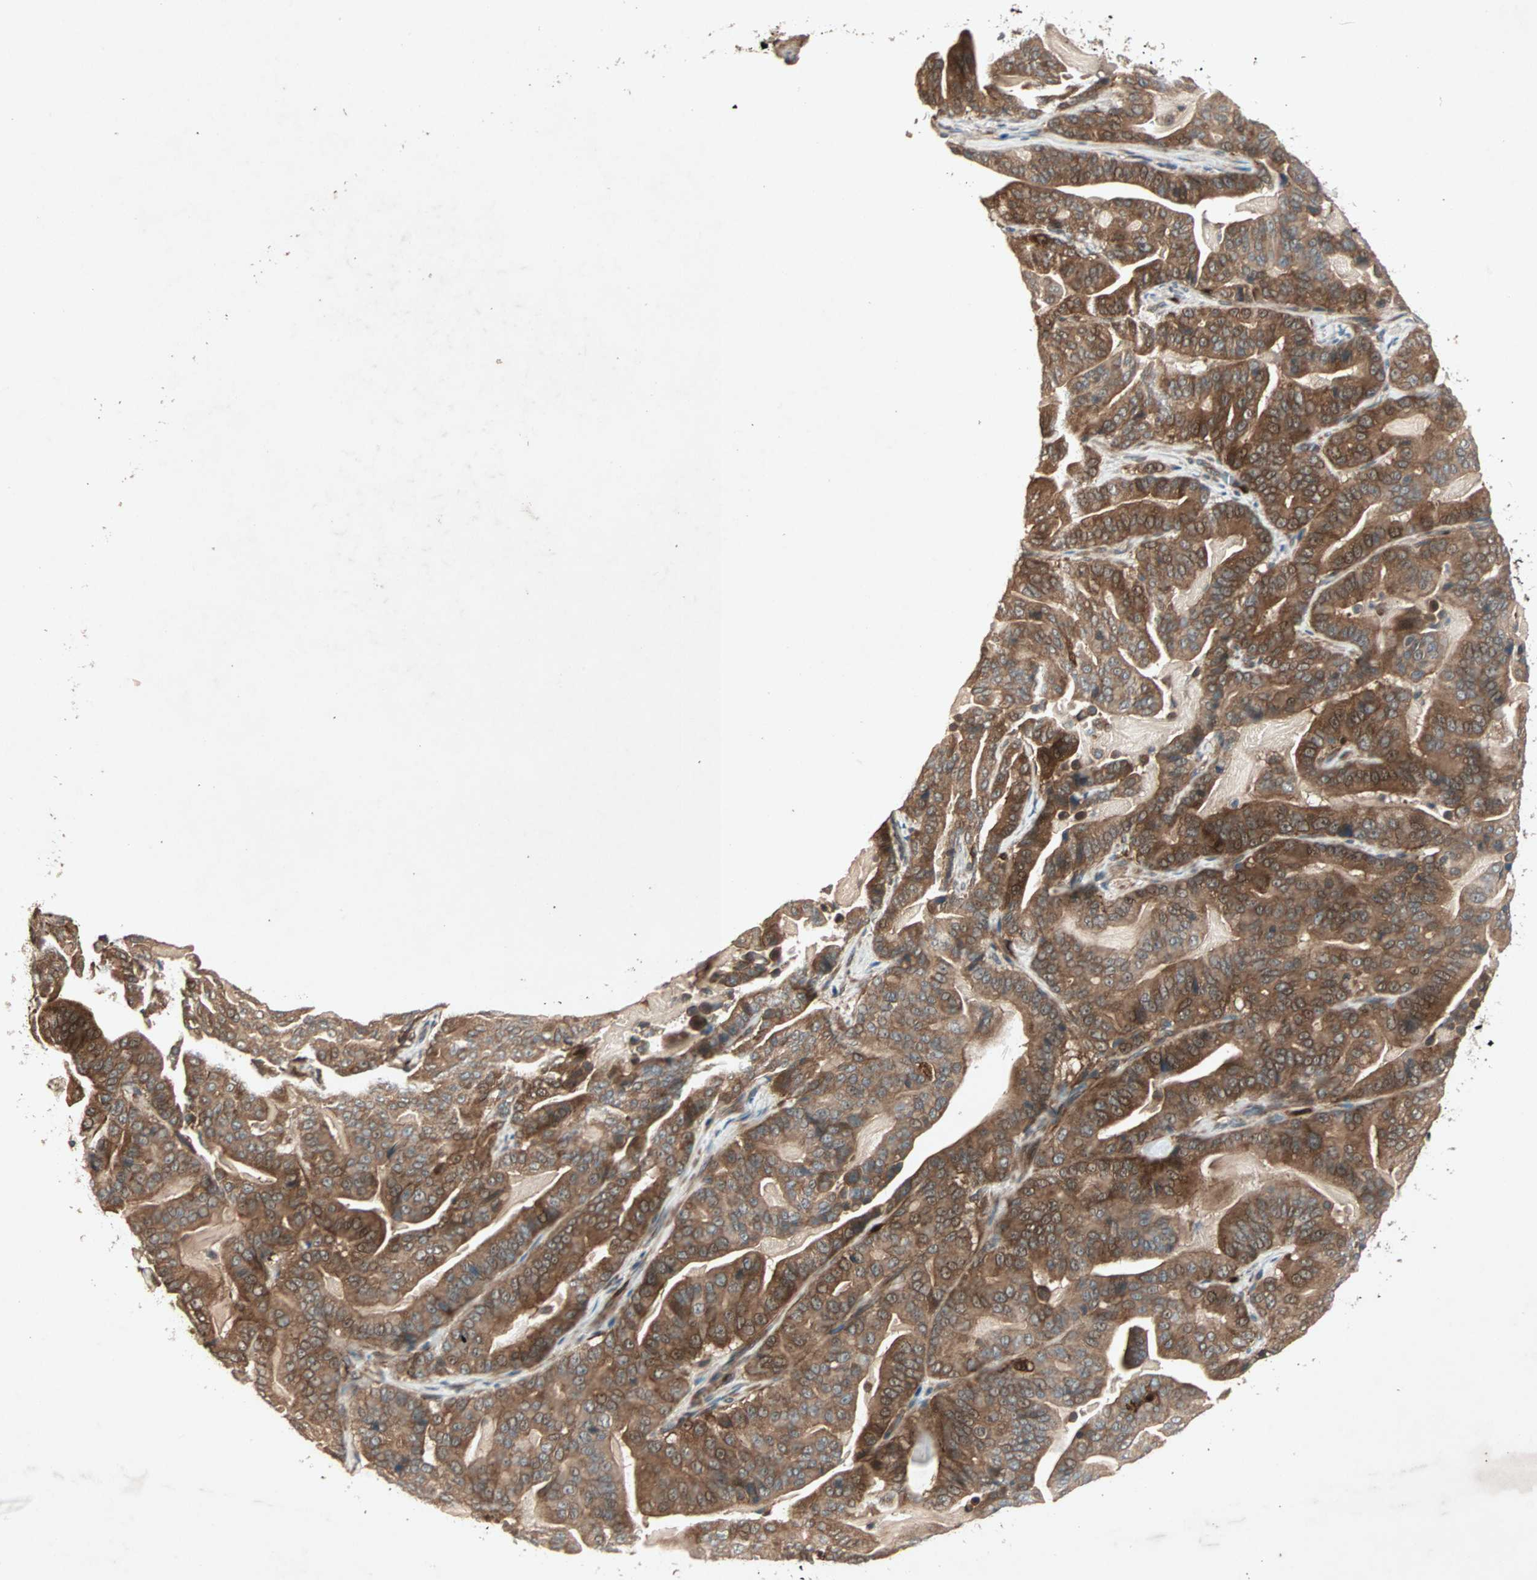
{"staining": {"intensity": "strong", "quantity": ">75%", "location": "cytoplasmic/membranous"}, "tissue": "pancreatic cancer", "cell_type": "Tumor cells", "image_type": "cancer", "snomed": [{"axis": "morphology", "description": "Adenocarcinoma, NOS"}, {"axis": "topography", "description": "Pancreas"}], "caption": "This micrograph reveals IHC staining of human pancreatic adenocarcinoma, with high strong cytoplasmic/membranous staining in approximately >75% of tumor cells.", "gene": "SDSL", "patient": {"sex": "male", "age": 63}}